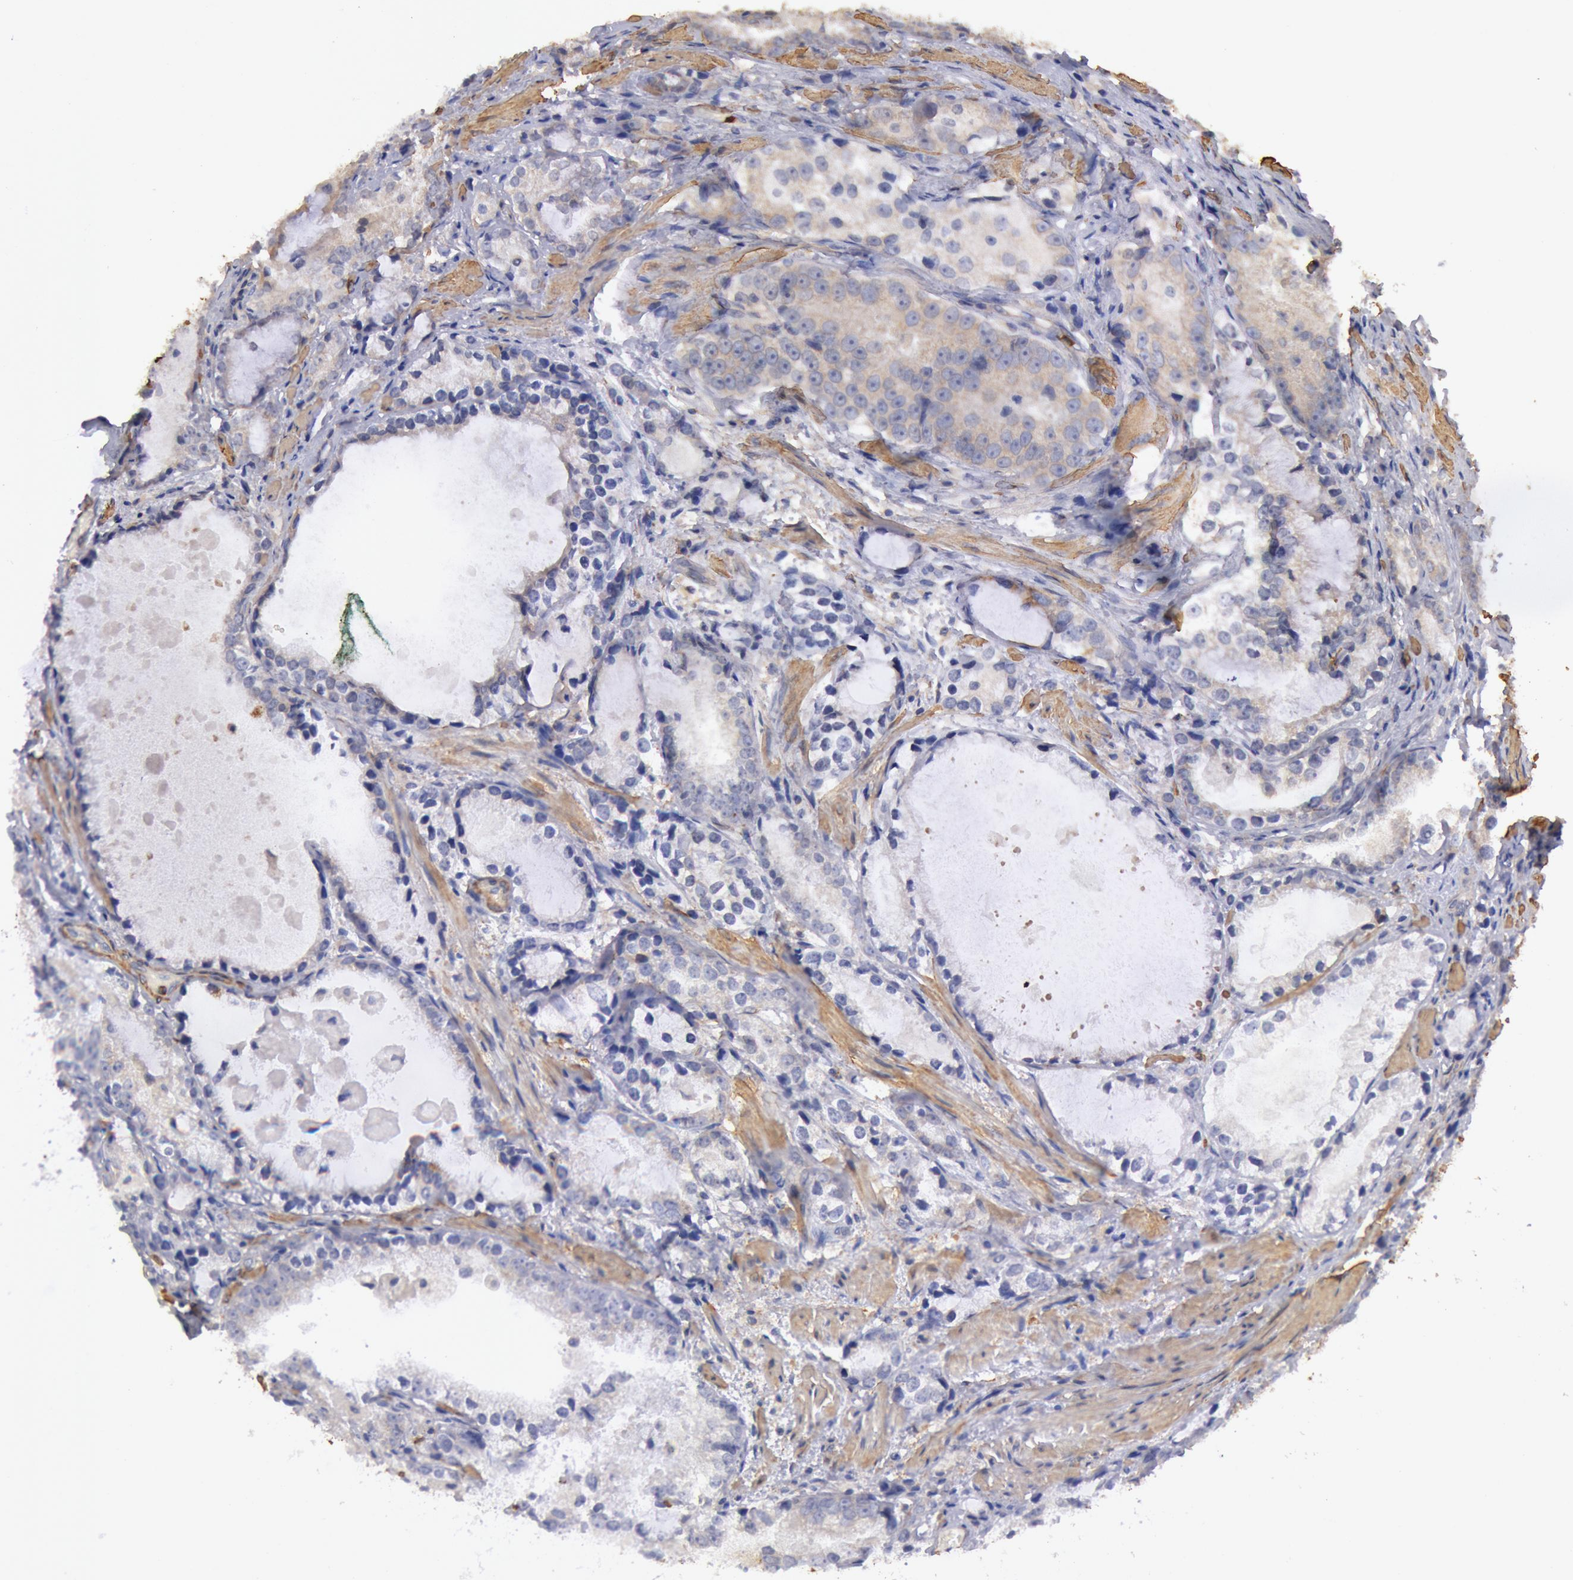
{"staining": {"intensity": "weak", "quantity": "25%-75%", "location": "cytoplasmic/membranous"}, "tissue": "prostate cancer", "cell_type": "Tumor cells", "image_type": "cancer", "snomed": [{"axis": "morphology", "description": "Adenocarcinoma, High grade"}, {"axis": "topography", "description": "Prostate"}], "caption": "Weak cytoplasmic/membranous expression is appreciated in about 25%-75% of tumor cells in adenocarcinoma (high-grade) (prostate).", "gene": "TMED8", "patient": {"sex": "male", "age": 63}}